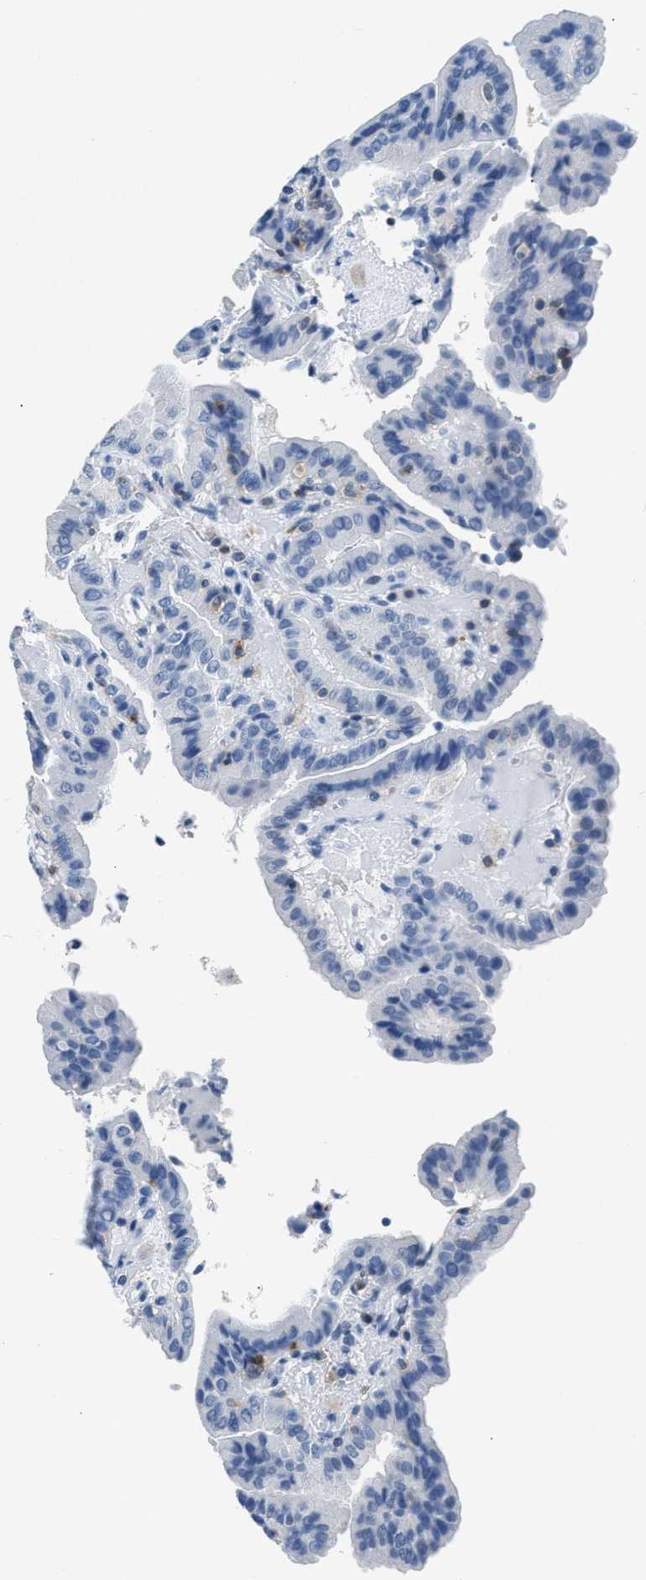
{"staining": {"intensity": "negative", "quantity": "none", "location": "none"}, "tissue": "thyroid cancer", "cell_type": "Tumor cells", "image_type": "cancer", "snomed": [{"axis": "morphology", "description": "Papillary adenocarcinoma, NOS"}, {"axis": "topography", "description": "Thyroid gland"}], "caption": "This photomicrograph is of papillary adenocarcinoma (thyroid) stained with immunohistochemistry (IHC) to label a protein in brown with the nuclei are counter-stained blue. There is no positivity in tumor cells. Nuclei are stained in blue.", "gene": "NFATC2", "patient": {"sex": "male", "age": 33}}